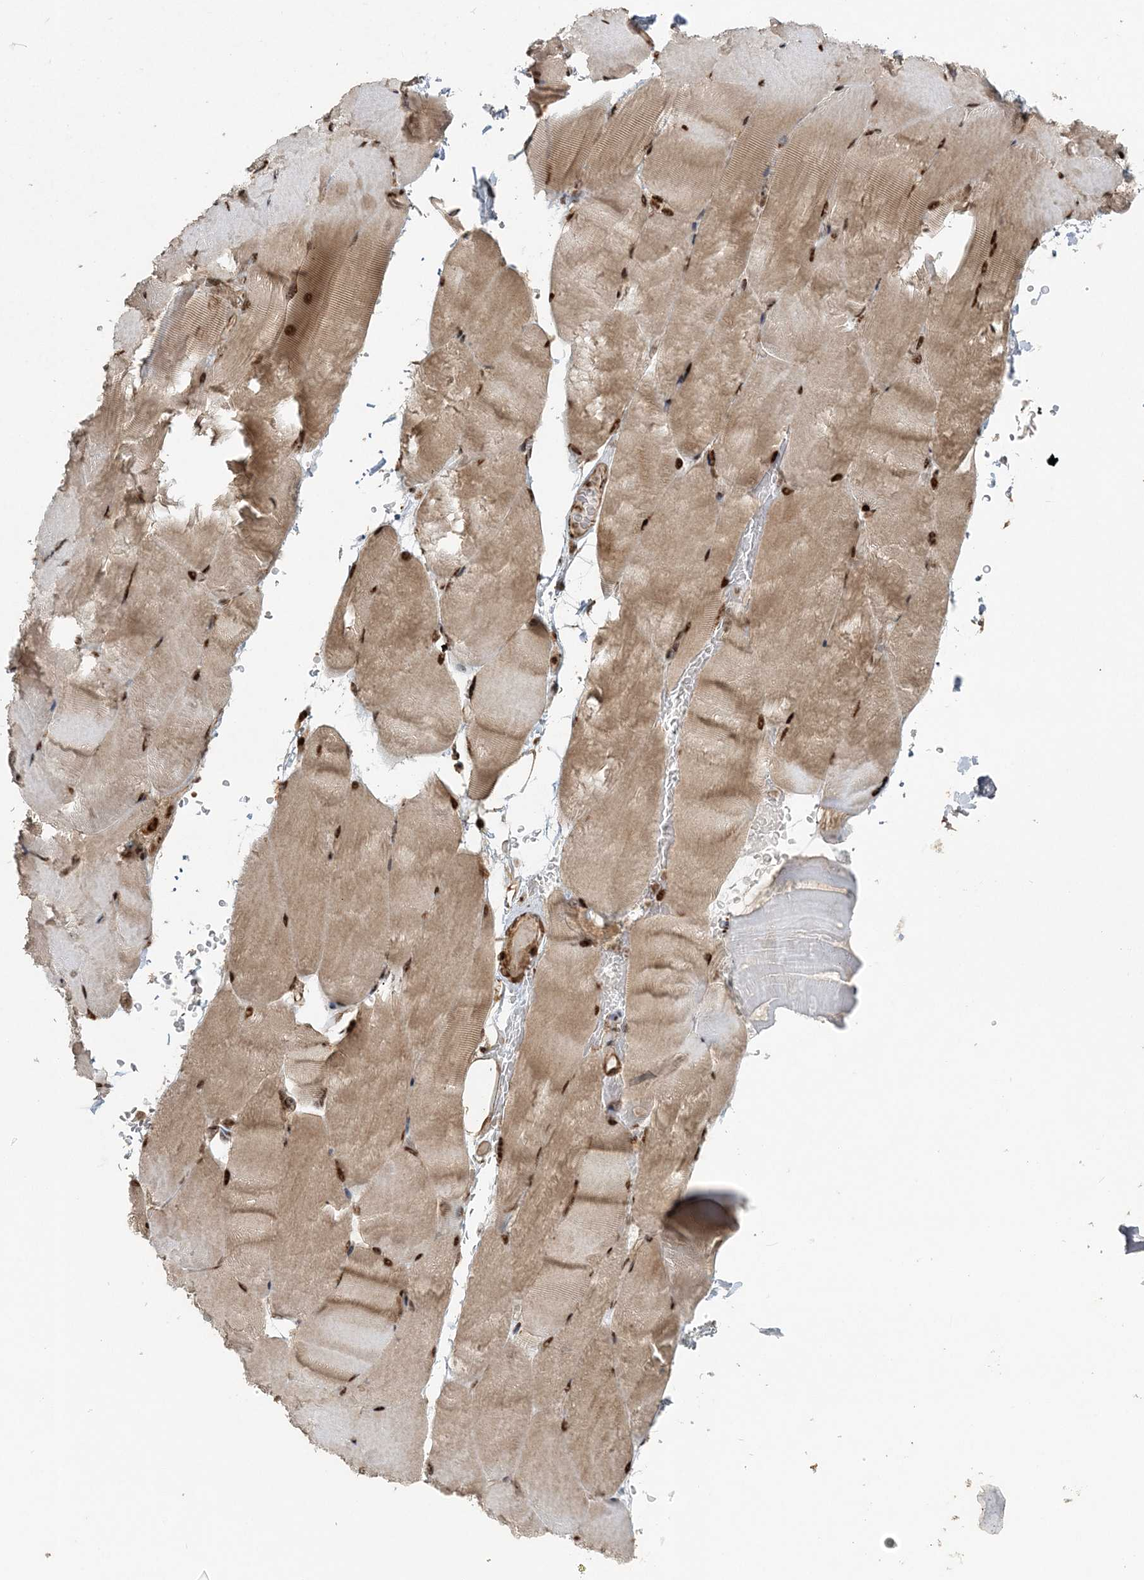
{"staining": {"intensity": "strong", "quantity": ">75%", "location": "cytoplasmic/membranous,nuclear"}, "tissue": "skeletal muscle", "cell_type": "Myocytes", "image_type": "normal", "snomed": [{"axis": "morphology", "description": "Normal tissue, NOS"}, {"axis": "topography", "description": "Skeletal muscle"}, {"axis": "topography", "description": "Parathyroid gland"}], "caption": "Benign skeletal muscle was stained to show a protein in brown. There is high levels of strong cytoplasmic/membranous,nuclear positivity in approximately >75% of myocytes. Nuclei are stained in blue.", "gene": "EXOSC8", "patient": {"sex": "female", "age": 37}}